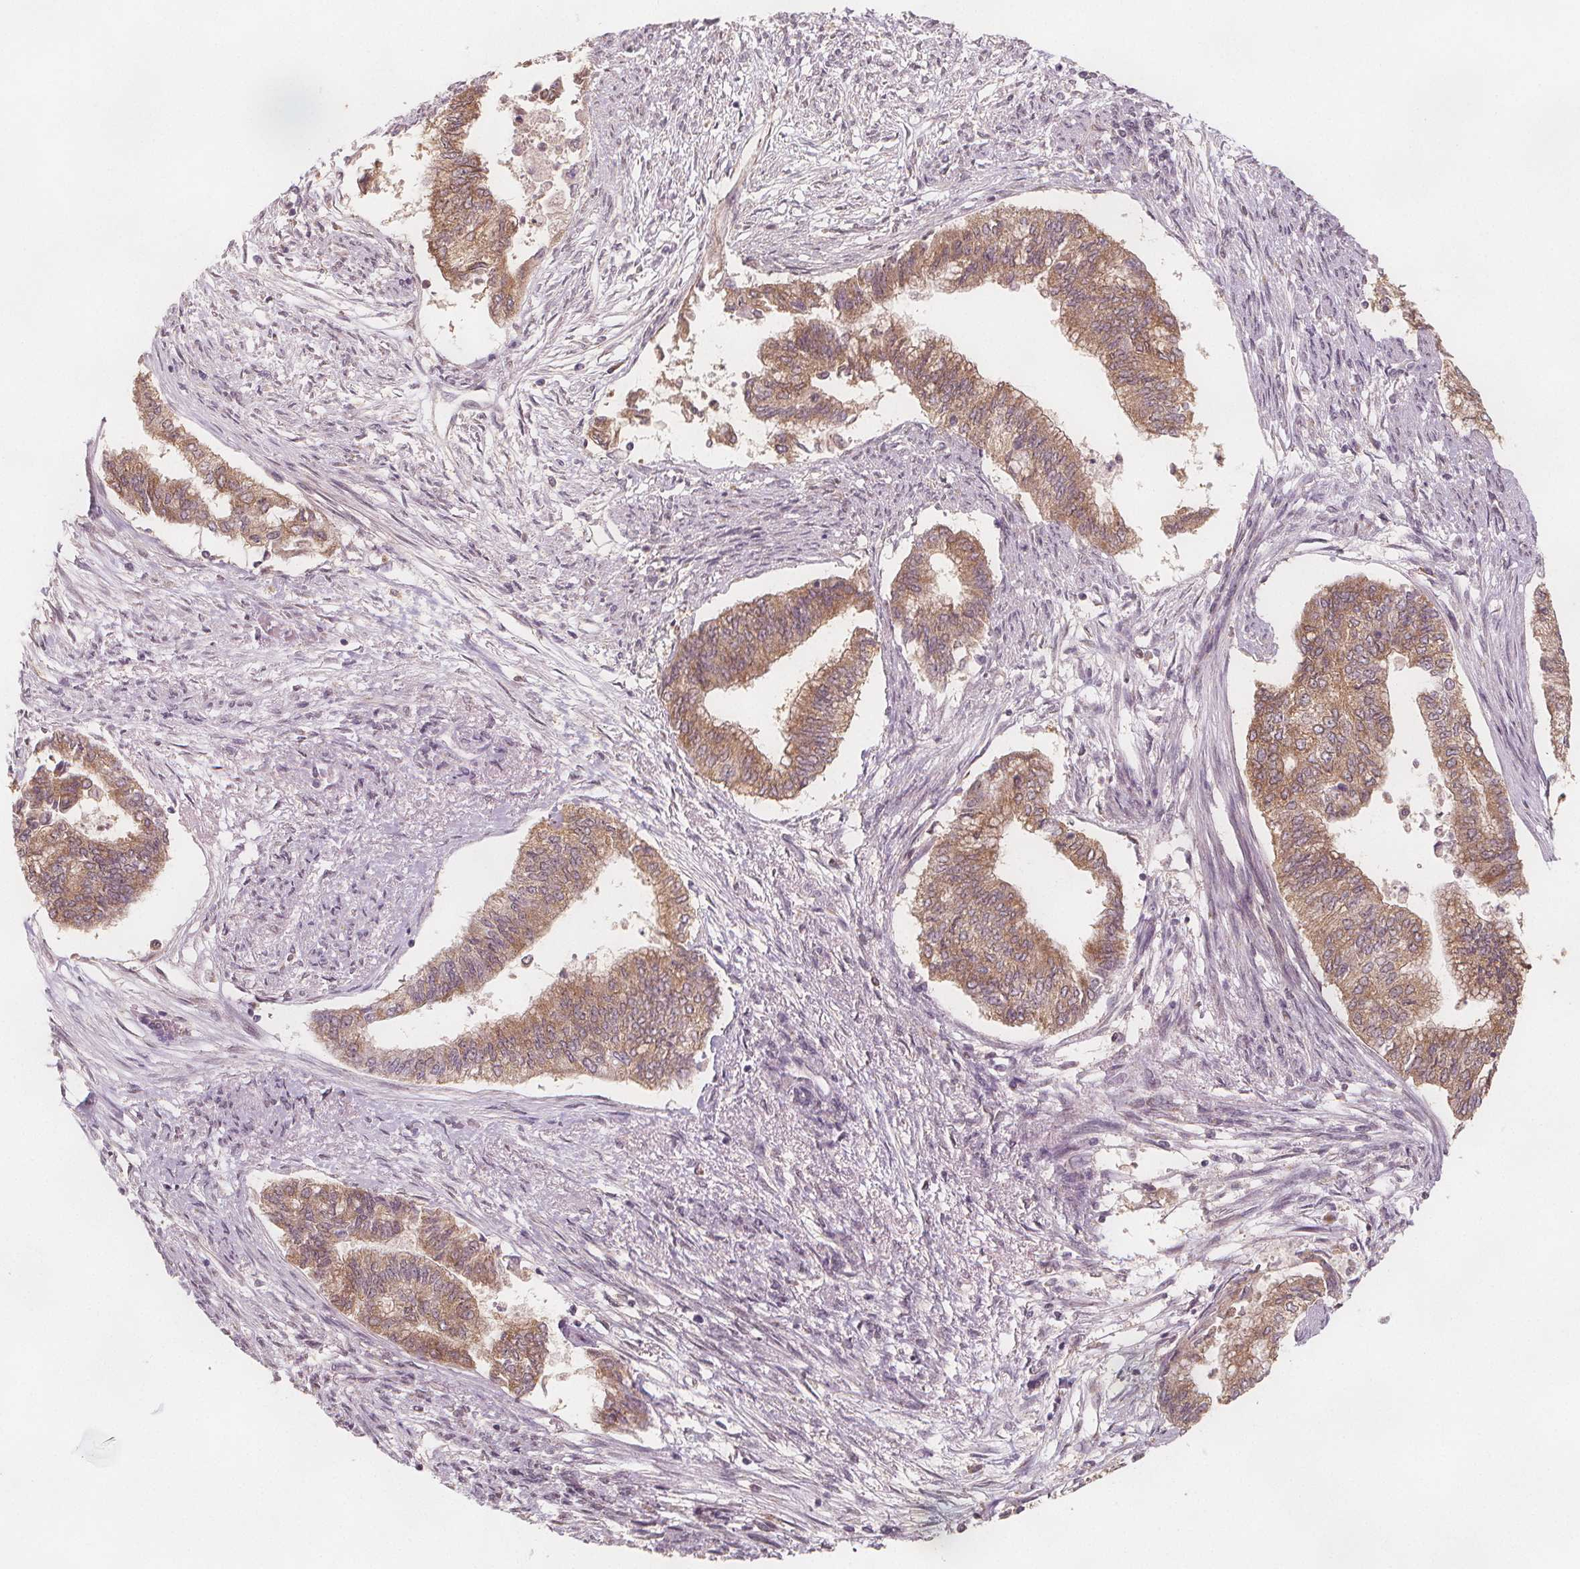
{"staining": {"intensity": "moderate", "quantity": ">75%", "location": "cytoplasmic/membranous"}, "tissue": "endometrial cancer", "cell_type": "Tumor cells", "image_type": "cancer", "snomed": [{"axis": "morphology", "description": "Adenocarcinoma, NOS"}, {"axis": "topography", "description": "Endometrium"}], "caption": "Immunohistochemical staining of endometrial cancer reveals medium levels of moderate cytoplasmic/membranous protein expression in approximately >75% of tumor cells.", "gene": "NCSTN", "patient": {"sex": "female", "age": 65}}